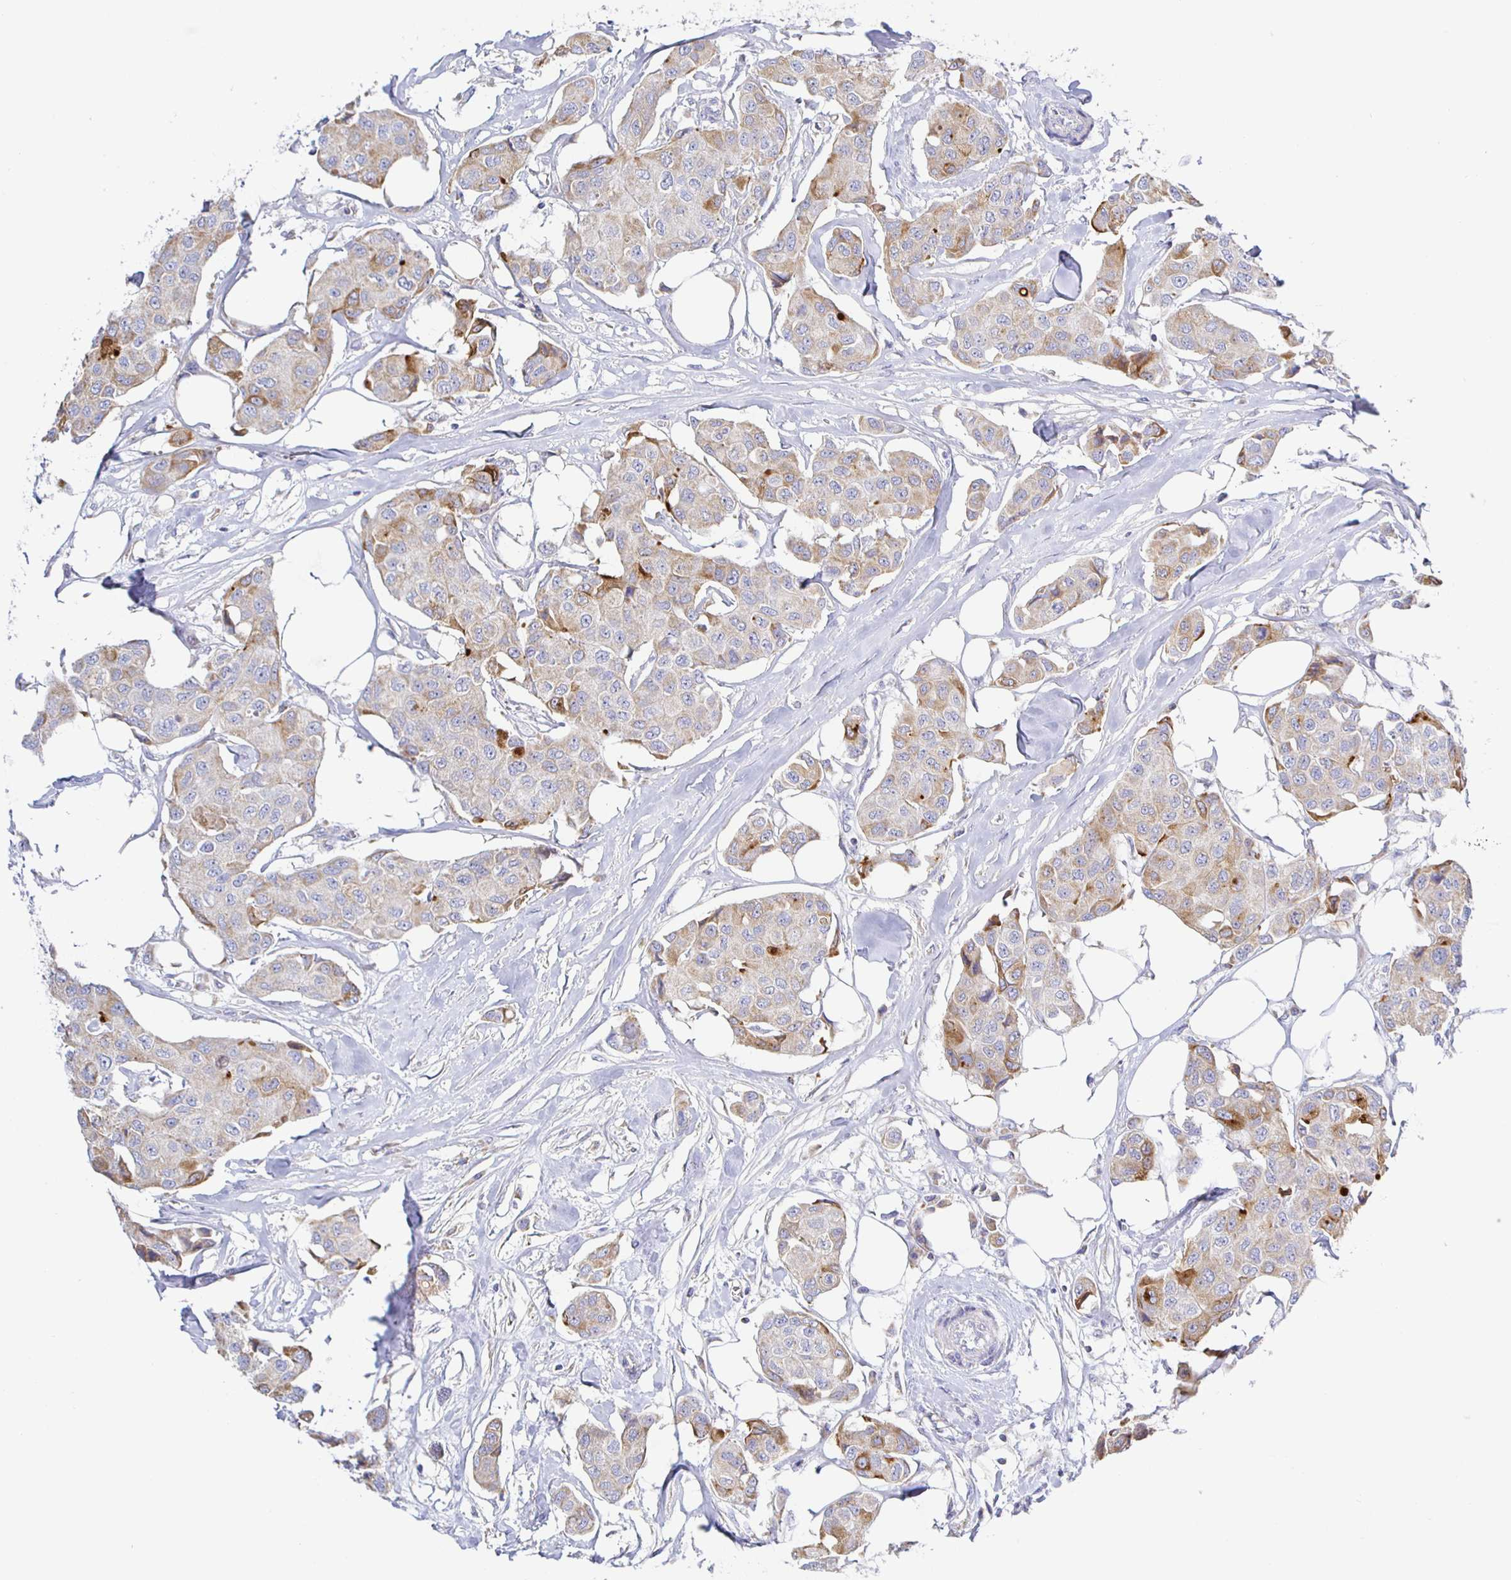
{"staining": {"intensity": "strong", "quantity": "<25%", "location": "cytoplasmic/membranous"}, "tissue": "breast cancer", "cell_type": "Tumor cells", "image_type": "cancer", "snomed": [{"axis": "morphology", "description": "Duct carcinoma"}, {"axis": "topography", "description": "Breast"}, {"axis": "topography", "description": "Lymph node"}], "caption": "Protein staining by immunohistochemistry shows strong cytoplasmic/membranous staining in approximately <25% of tumor cells in infiltrating ductal carcinoma (breast).", "gene": "SYNGR4", "patient": {"sex": "female", "age": 80}}